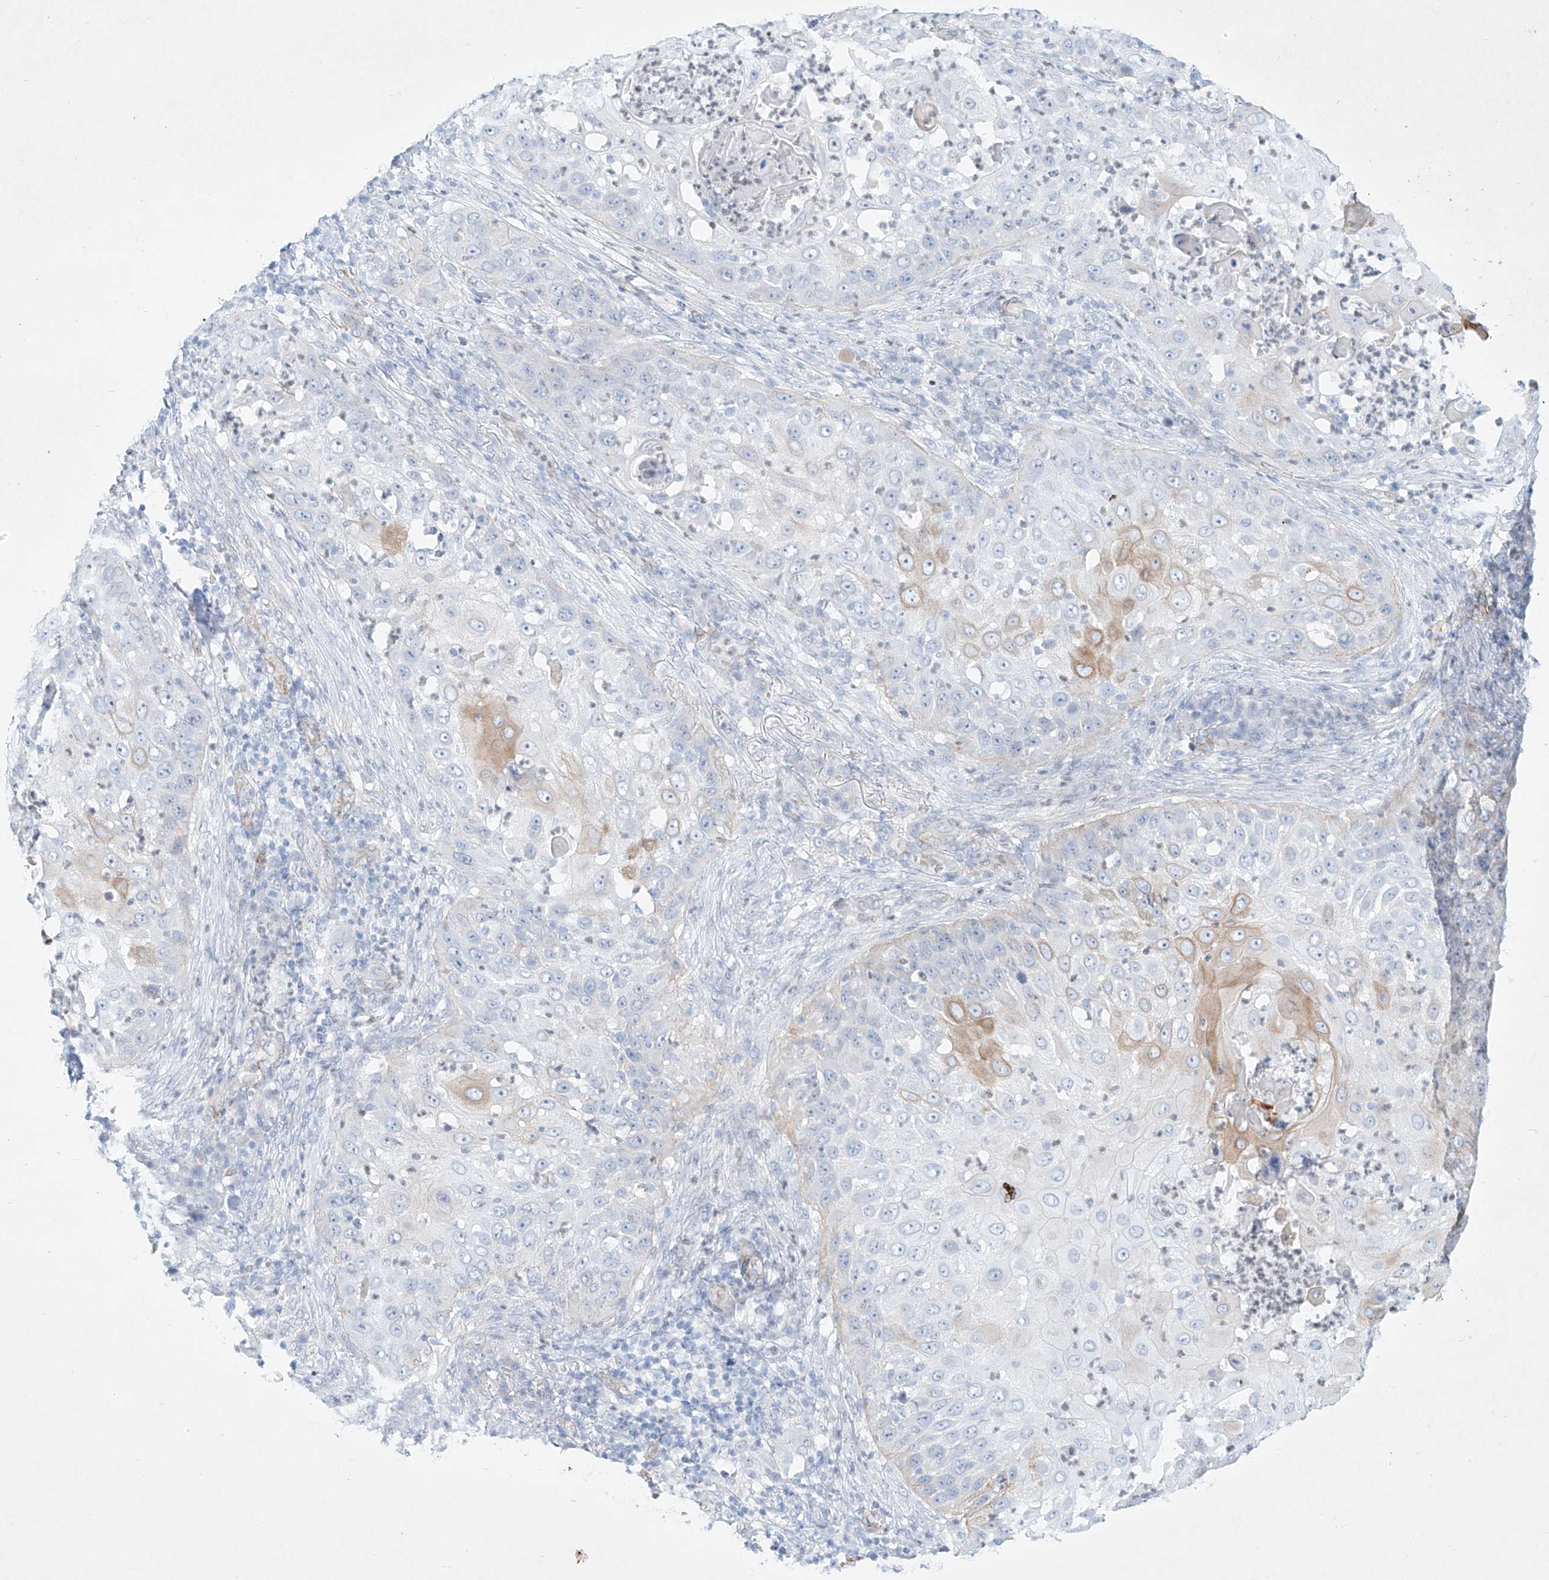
{"staining": {"intensity": "weak", "quantity": "<25%", "location": "cytoplasmic/membranous"}, "tissue": "skin cancer", "cell_type": "Tumor cells", "image_type": "cancer", "snomed": [{"axis": "morphology", "description": "Squamous cell carcinoma, NOS"}, {"axis": "topography", "description": "Skin"}], "caption": "Tumor cells are negative for brown protein staining in skin cancer.", "gene": "REEP2", "patient": {"sex": "female", "age": 44}}